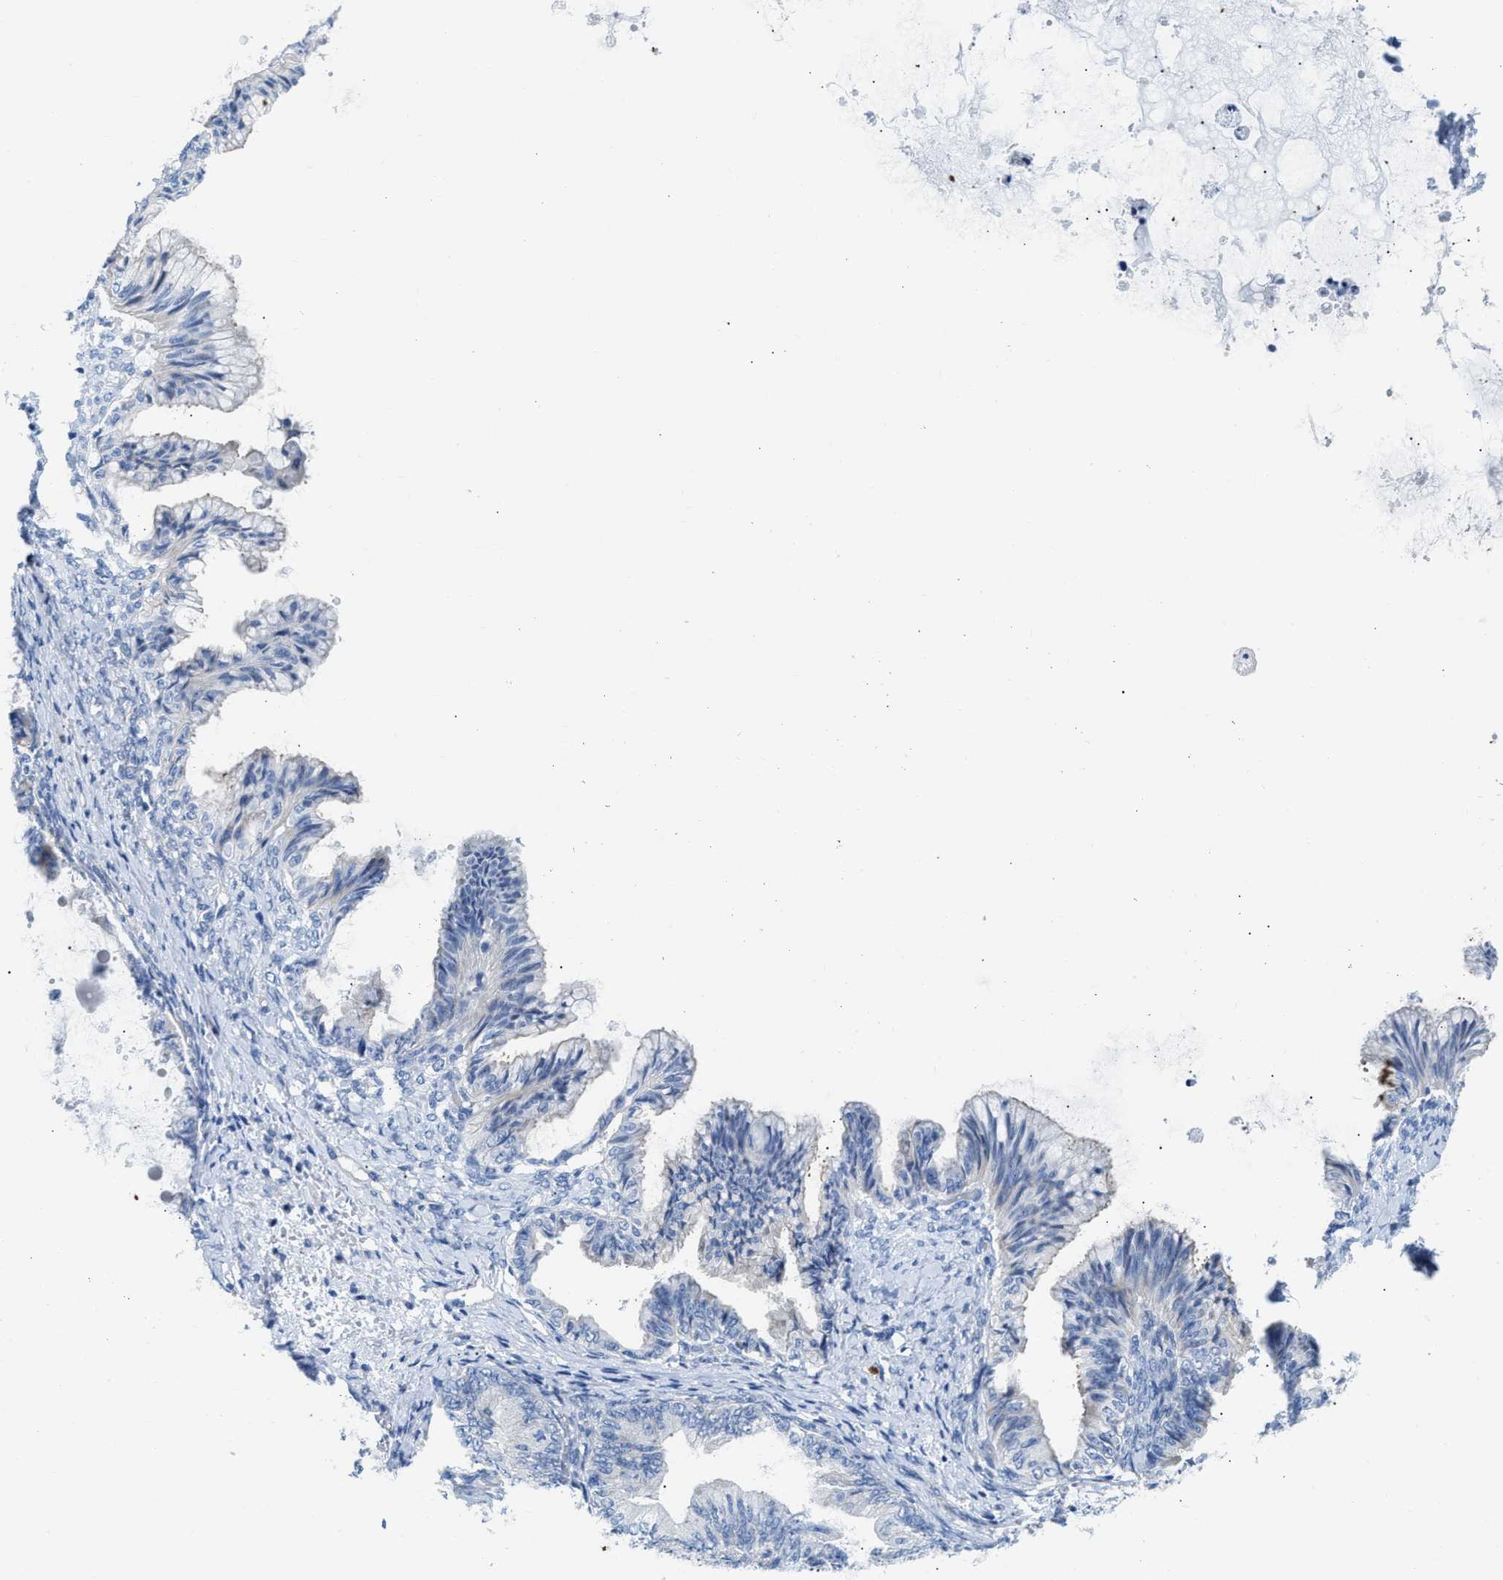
{"staining": {"intensity": "negative", "quantity": "none", "location": "none"}, "tissue": "ovarian cancer", "cell_type": "Tumor cells", "image_type": "cancer", "snomed": [{"axis": "morphology", "description": "Cystadenocarcinoma, mucinous, NOS"}, {"axis": "topography", "description": "Ovary"}], "caption": "Micrograph shows no significant protein positivity in tumor cells of ovarian cancer. (DAB immunohistochemistry (IHC), high magnification).", "gene": "FHL1", "patient": {"sex": "female", "age": 36}}